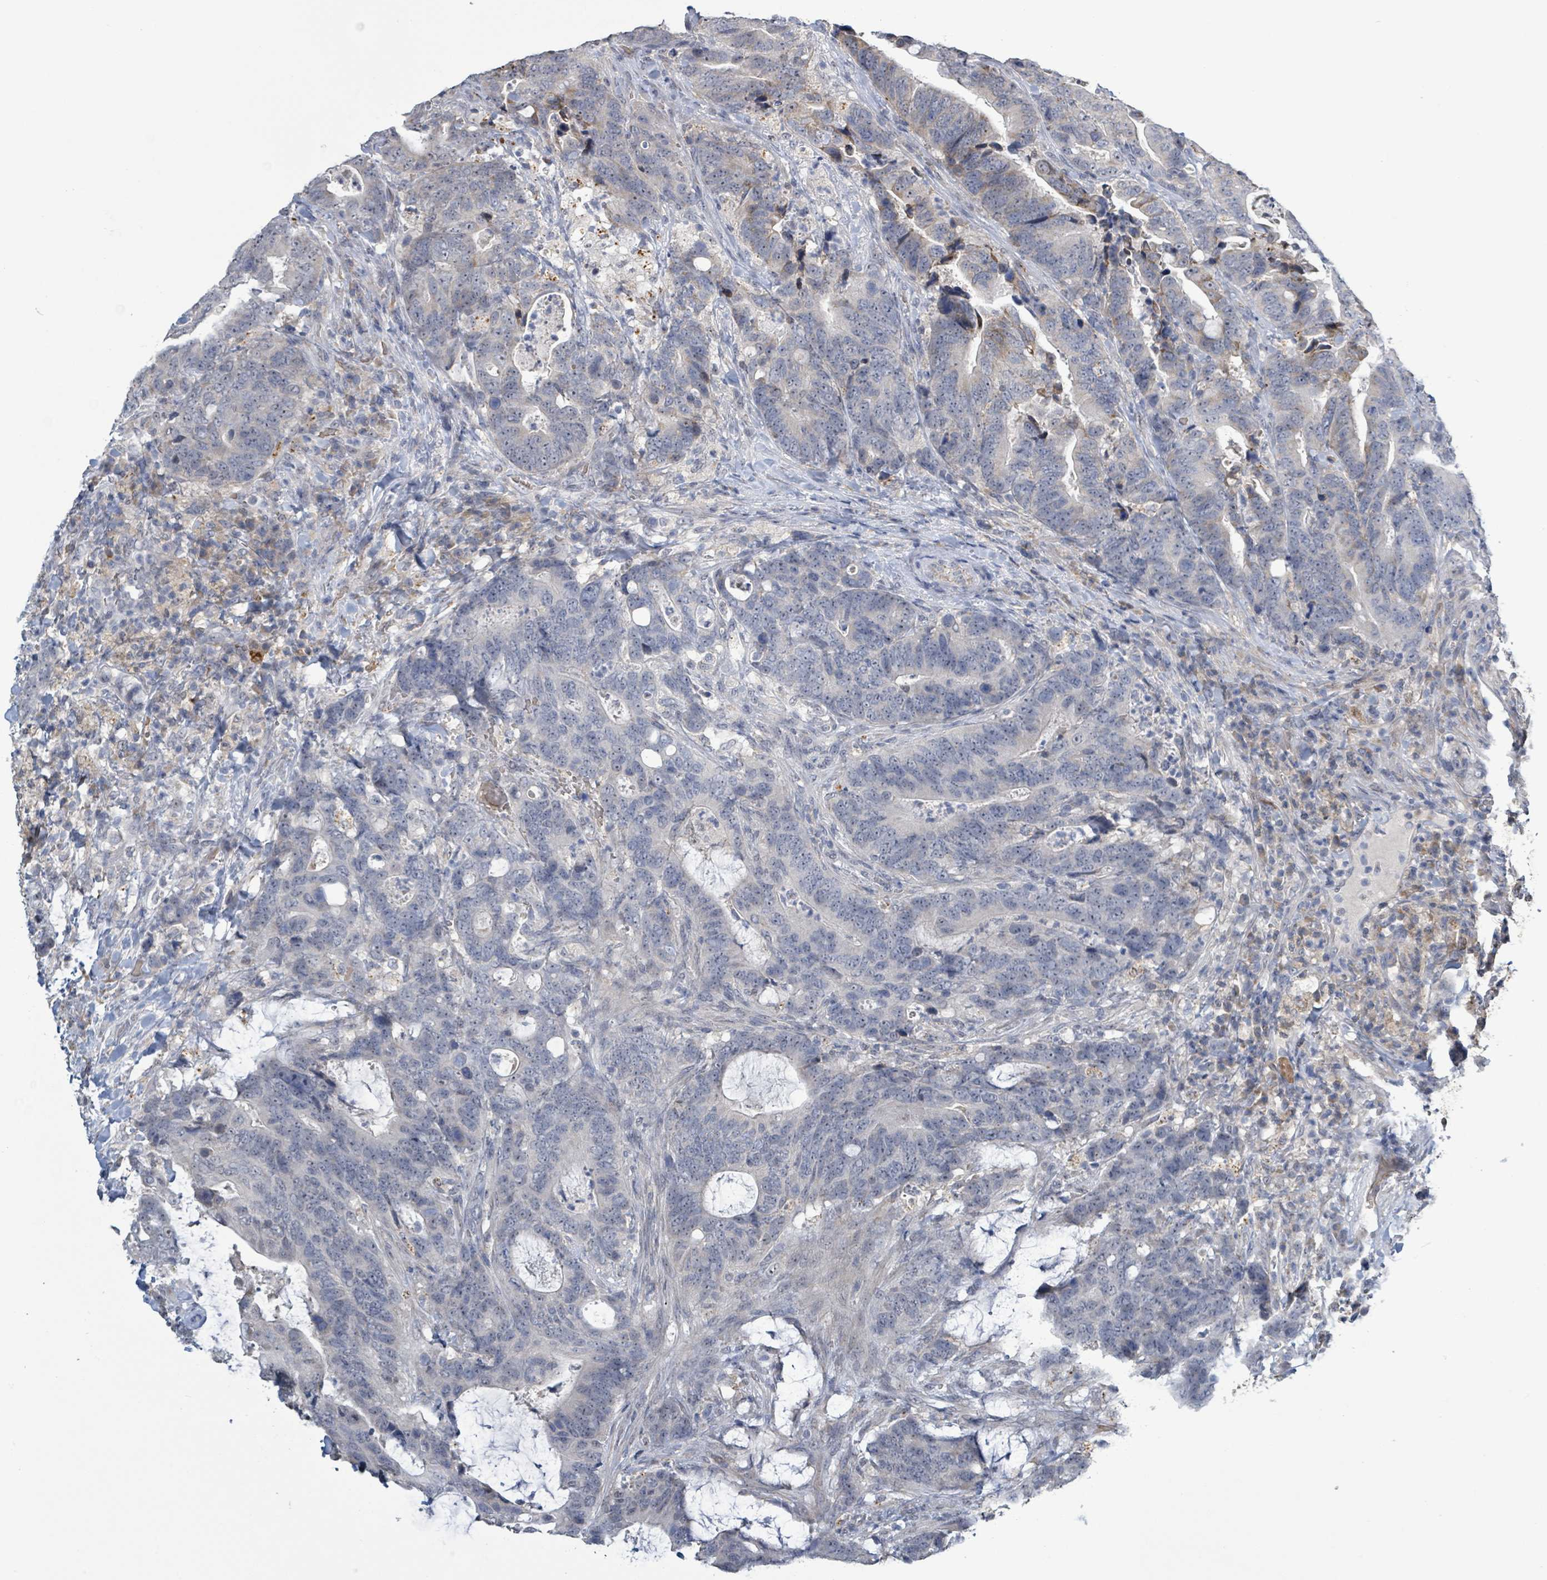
{"staining": {"intensity": "weak", "quantity": "<25%", "location": "cytoplasmic/membranous"}, "tissue": "colorectal cancer", "cell_type": "Tumor cells", "image_type": "cancer", "snomed": [{"axis": "morphology", "description": "Adenocarcinoma, NOS"}, {"axis": "topography", "description": "Colon"}], "caption": "DAB immunohistochemical staining of human colorectal cancer reveals no significant expression in tumor cells.", "gene": "SEBOX", "patient": {"sex": "female", "age": 82}}